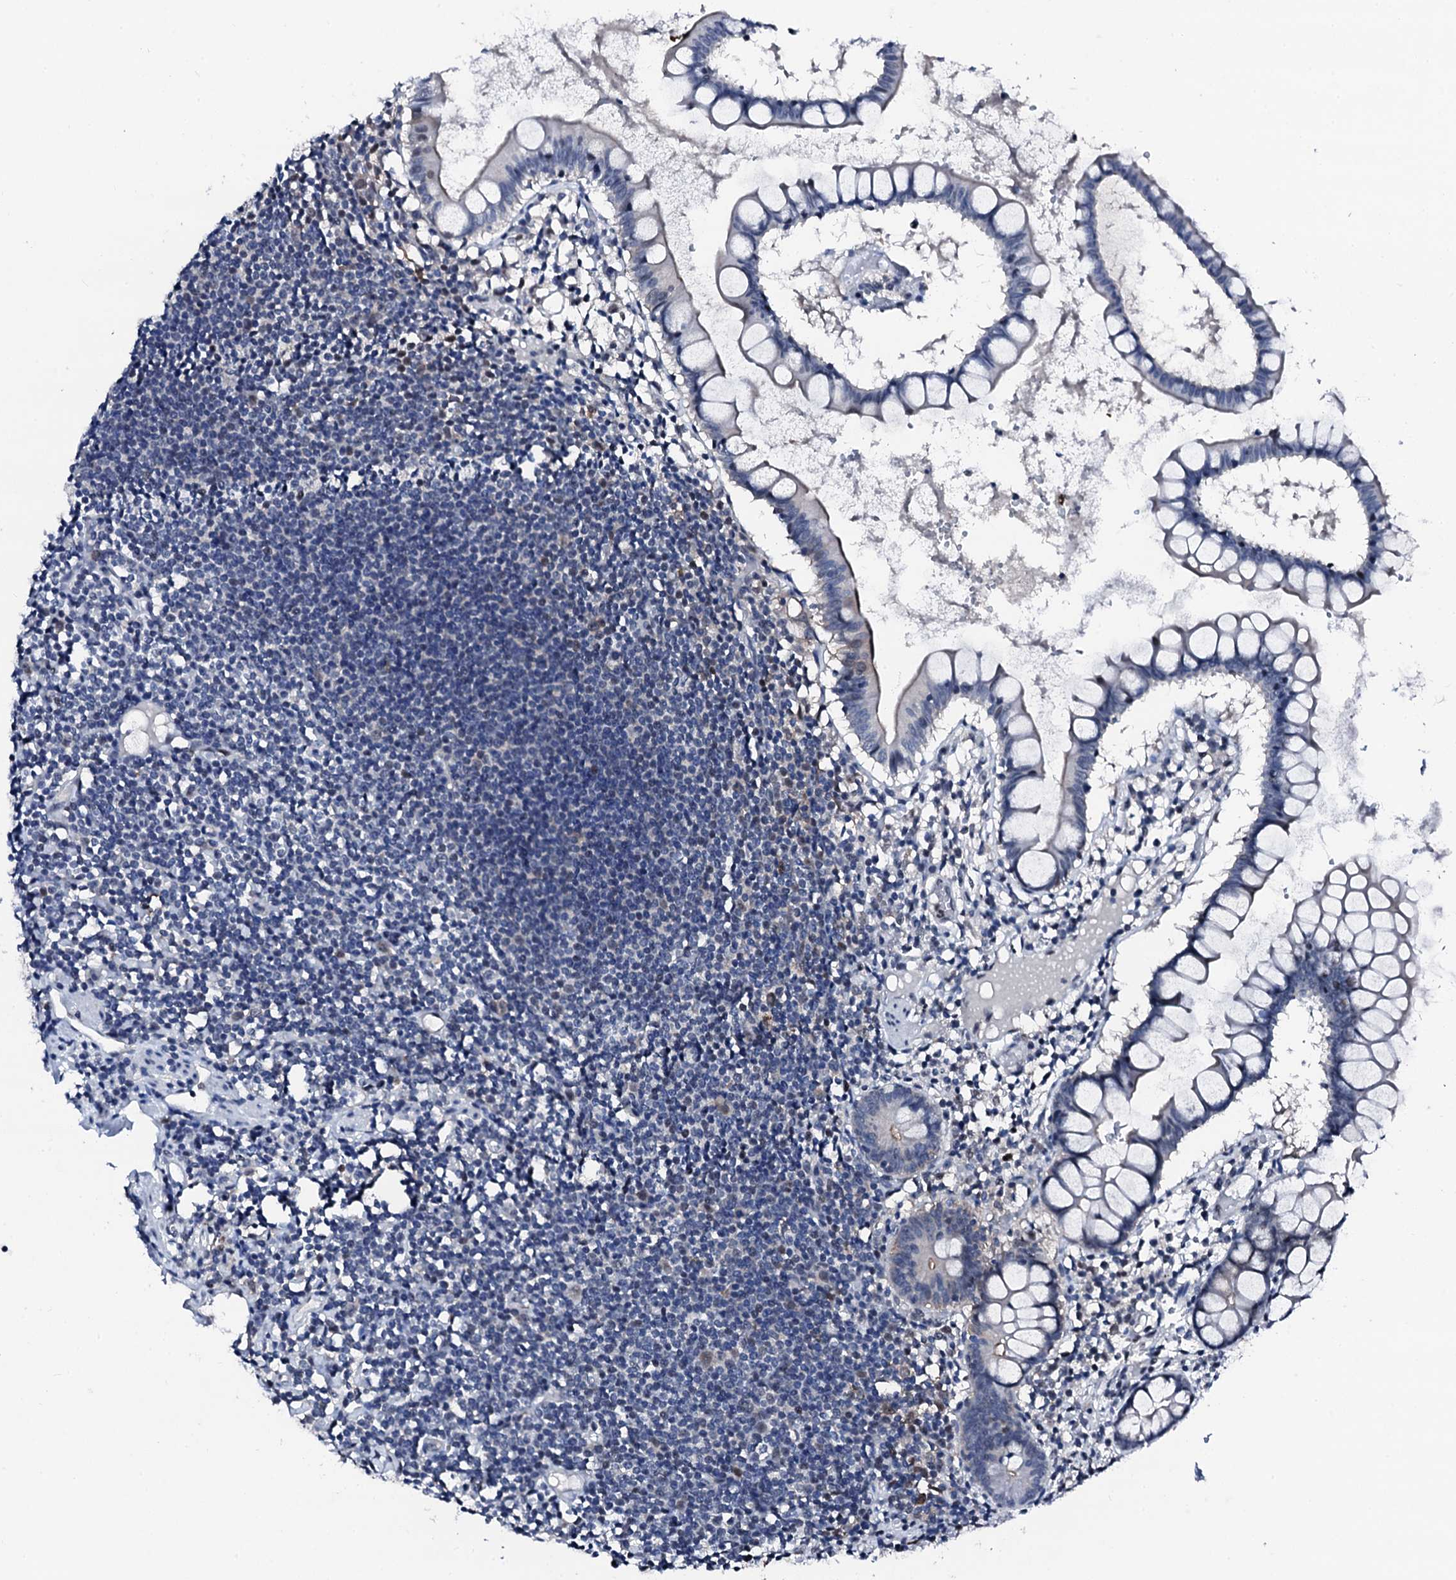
{"staining": {"intensity": "negative", "quantity": "none", "location": "none"}, "tissue": "colon", "cell_type": "Endothelial cells", "image_type": "normal", "snomed": [{"axis": "morphology", "description": "Normal tissue, NOS"}, {"axis": "morphology", "description": "Adenocarcinoma, NOS"}, {"axis": "topography", "description": "Colon"}], "caption": "This is an immunohistochemistry (IHC) photomicrograph of normal colon. There is no staining in endothelial cells.", "gene": "TRAFD1", "patient": {"sex": "female", "age": 55}}